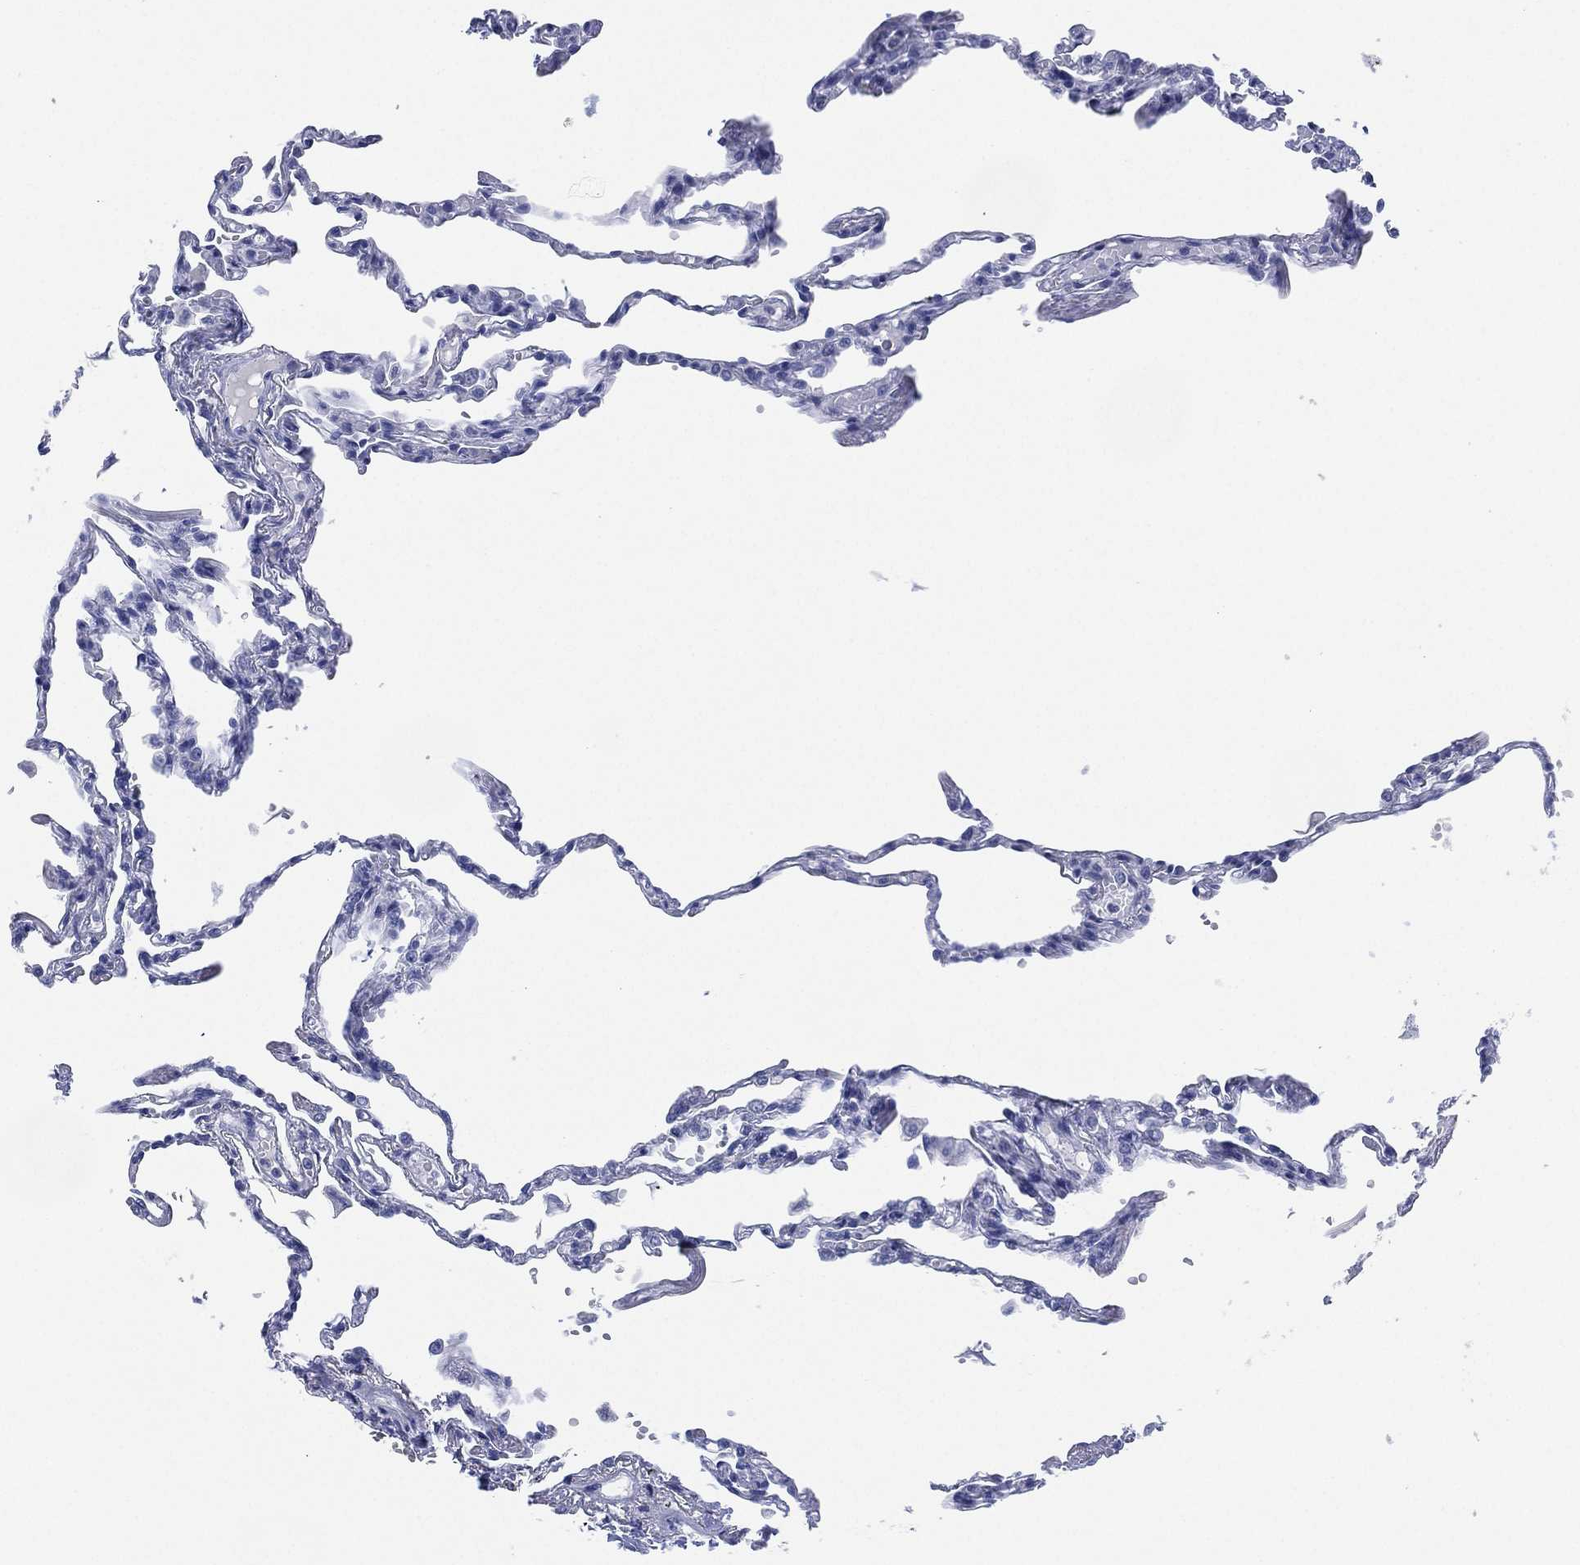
{"staining": {"intensity": "negative", "quantity": "none", "location": "none"}, "tissue": "lung", "cell_type": "Alveolar cells", "image_type": "normal", "snomed": [{"axis": "morphology", "description": "Normal tissue, NOS"}, {"axis": "topography", "description": "Lung"}], "caption": "The IHC photomicrograph has no significant expression in alveolar cells of lung. (Stains: DAB (3,3'-diaminobenzidine) immunohistochemistry with hematoxylin counter stain, Microscopy: brightfield microscopy at high magnification).", "gene": "SLC9C2", "patient": {"sex": "male", "age": 78}}